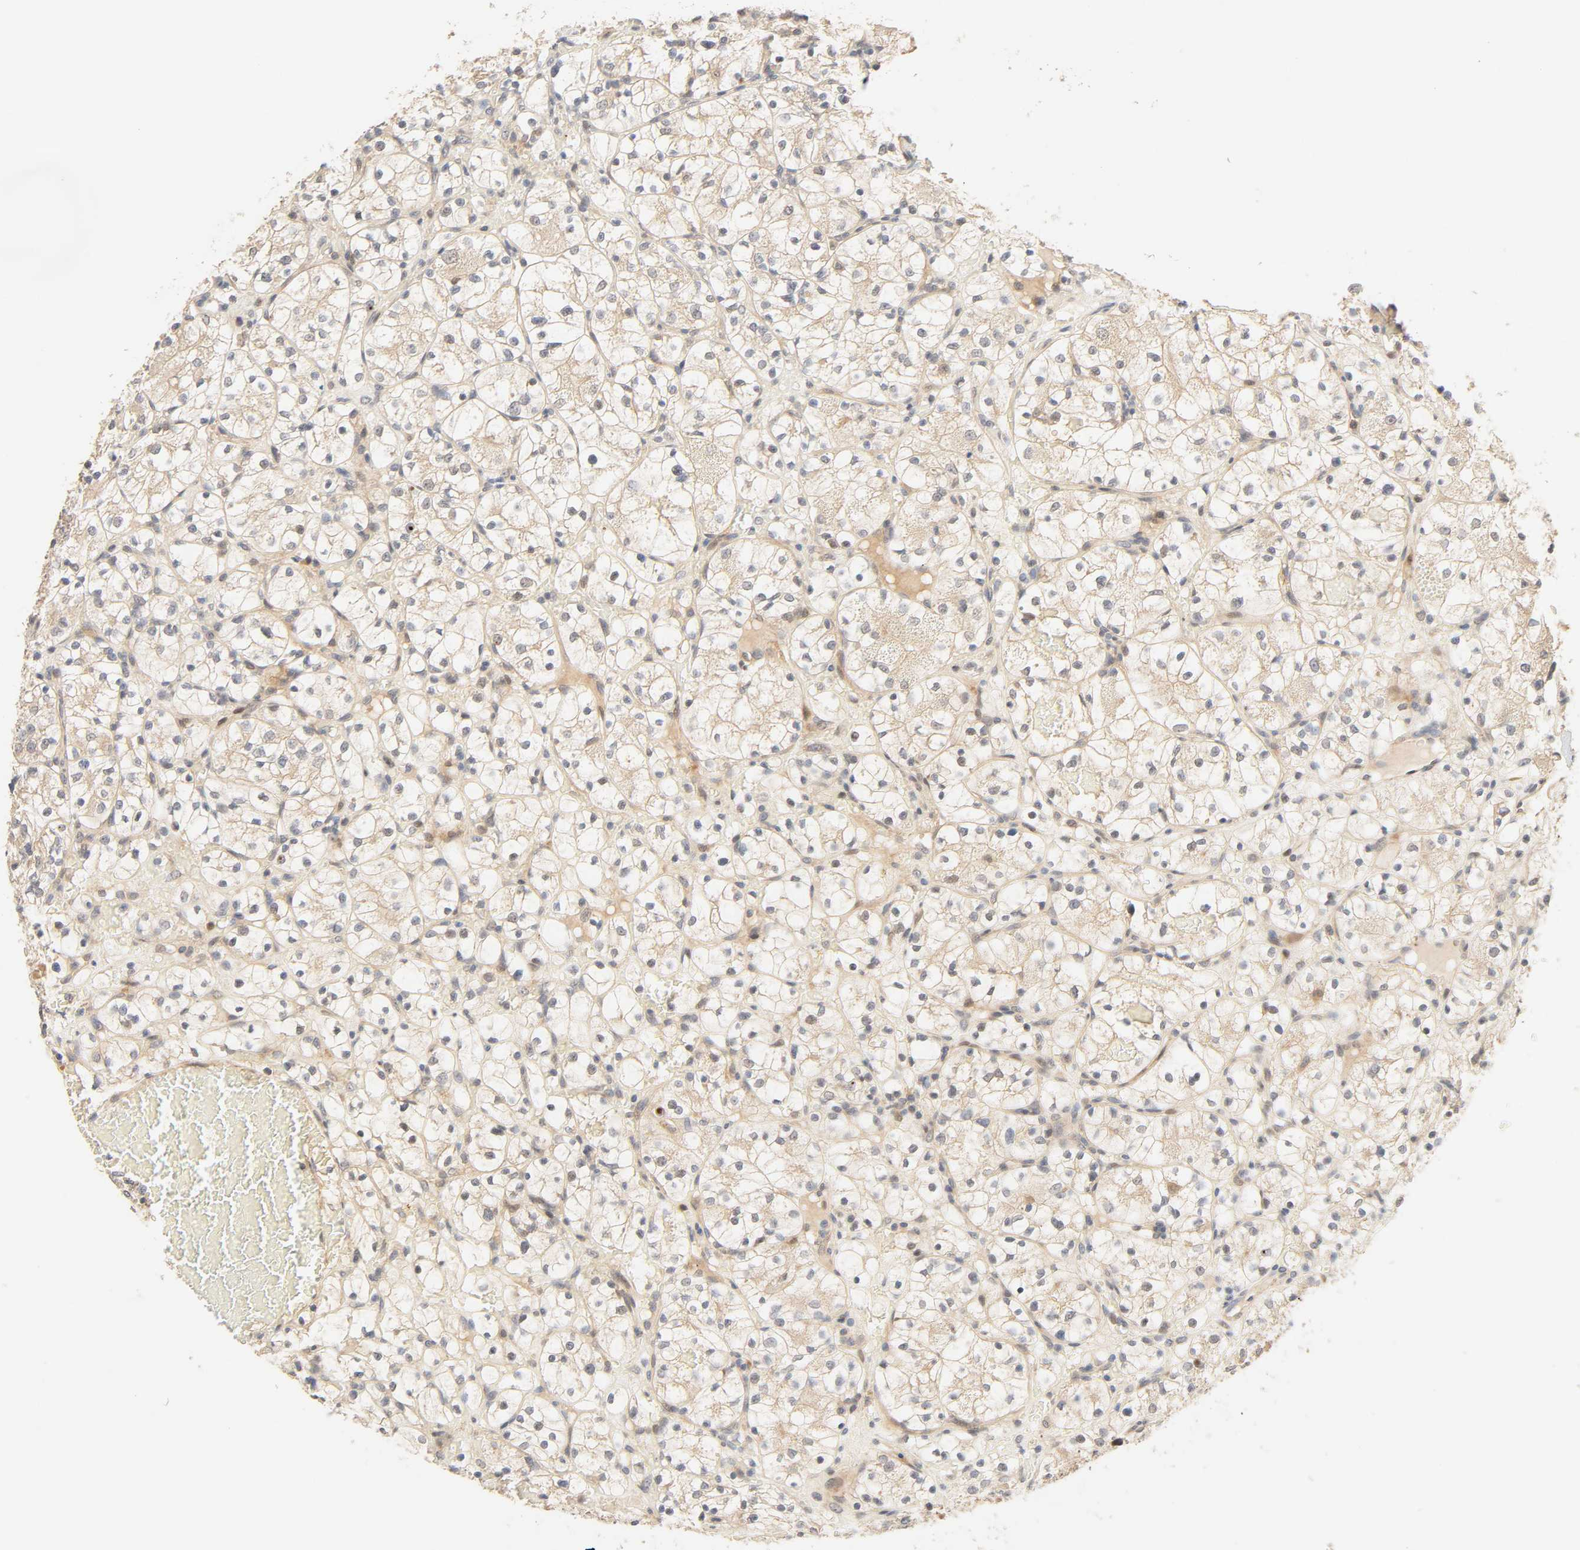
{"staining": {"intensity": "negative", "quantity": "none", "location": "none"}, "tissue": "renal cancer", "cell_type": "Tumor cells", "image_type": "cancer", "snomed": [{"axis": "morphology", "description": "Adenocarcinoma, NOS"}, {"axis": "topography", "description": "Kidney"}], "caption": "This is an immunohistochemistry (IHC) photomicrograph of human adenocarcinoma (renal). There is no staining in tumor cells.", "gene": "CACNA1G", "patient": {"sex": "female", "age": 60}}